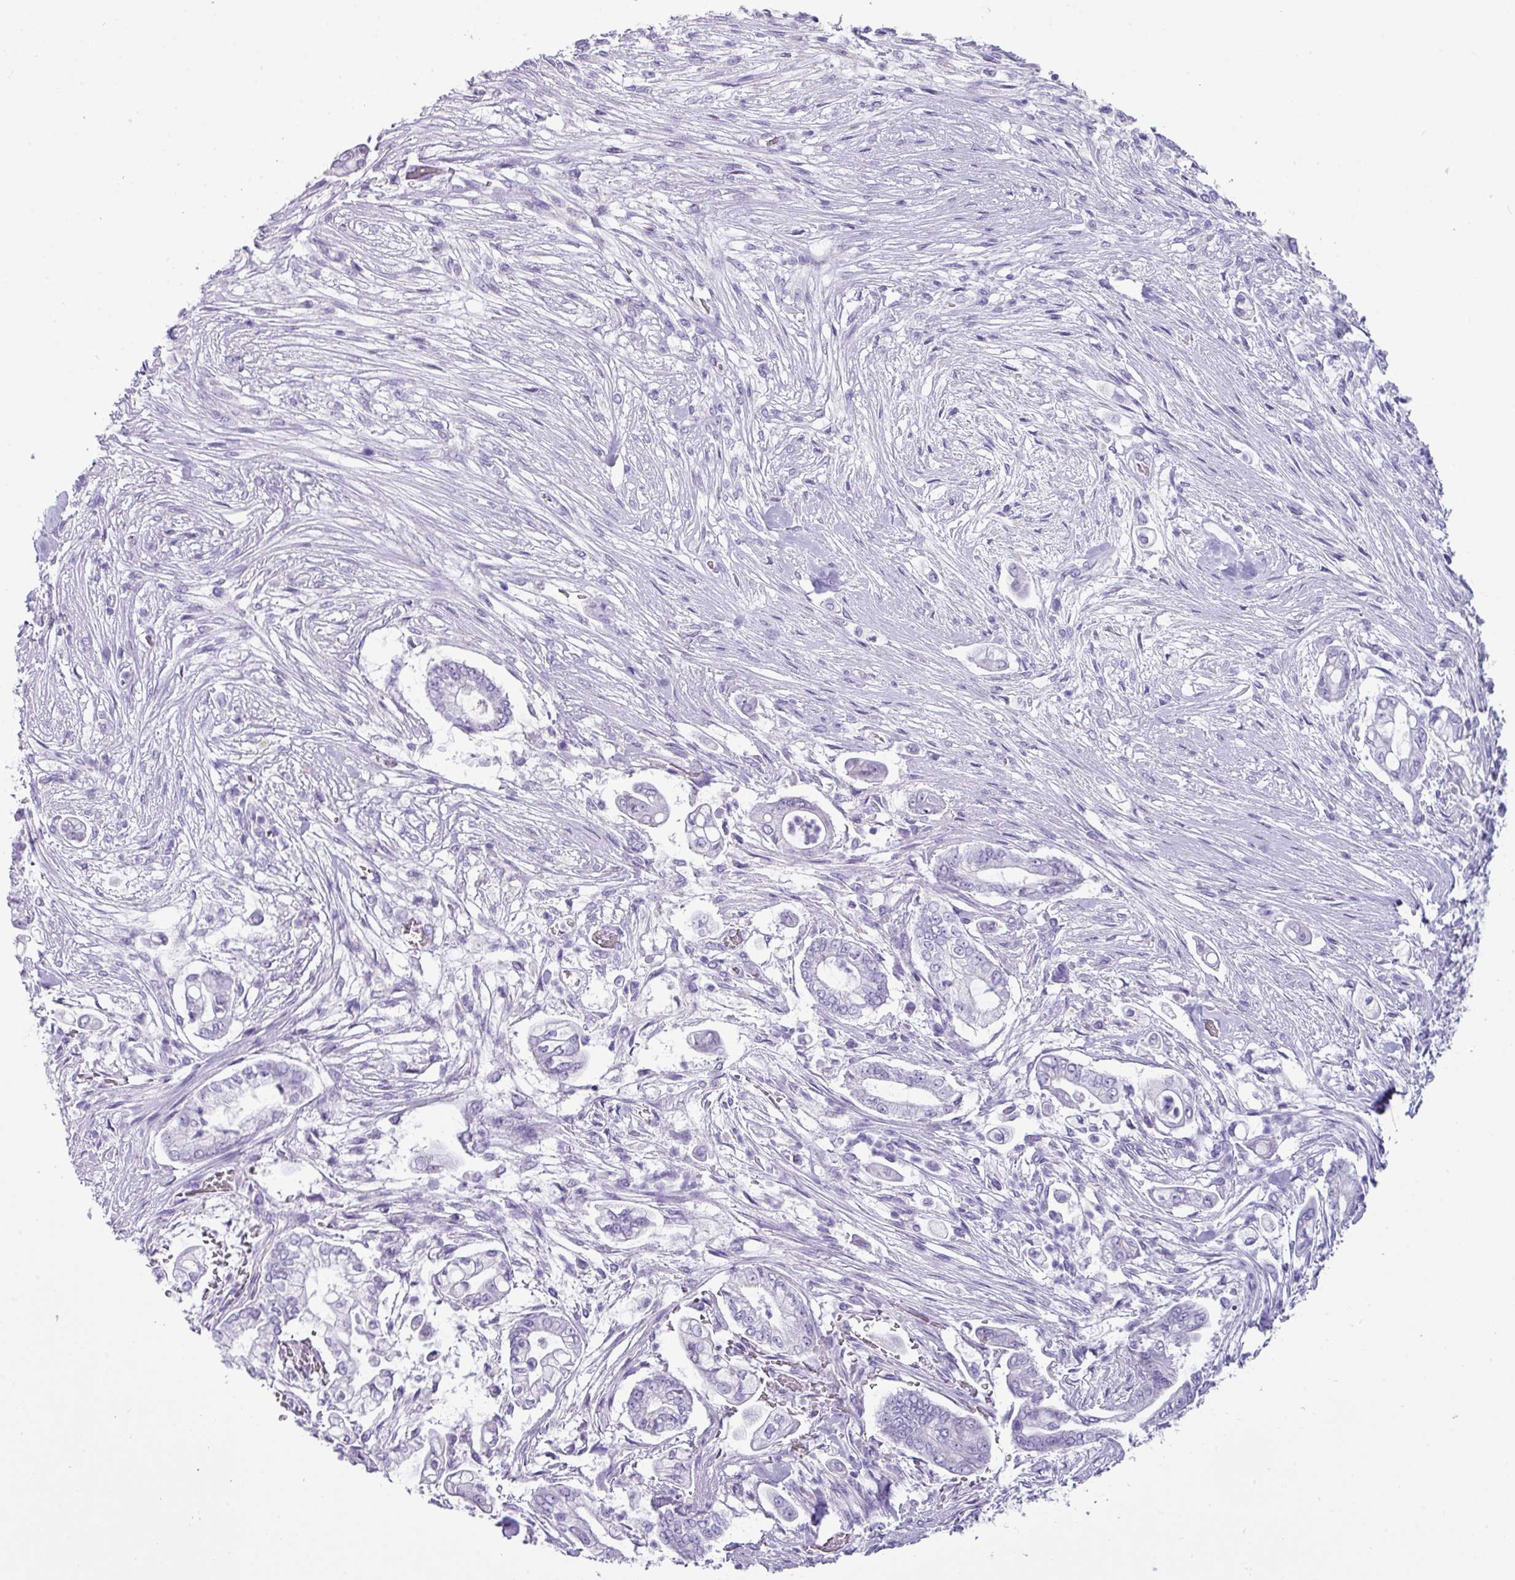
{"staining": {"intensity": "negative", "quantity": "none", "location": "none"}, "tissue": "pancreatic cancer", "cell_type": "Tumor cells", "image_type": "cancer", "snomed": [{"axis": "morphology", "description": "Adenocarcinoma, NOS"}, {"axis": "topography", "description": "Pancreas"}], "caption": "Immunohistochemical staining of human pancreatic adenocarcinoma exhibits no significant staining in tumor cells.", "gene": "NCCRP1", "patient": {"sex": "female", "age": 69}}